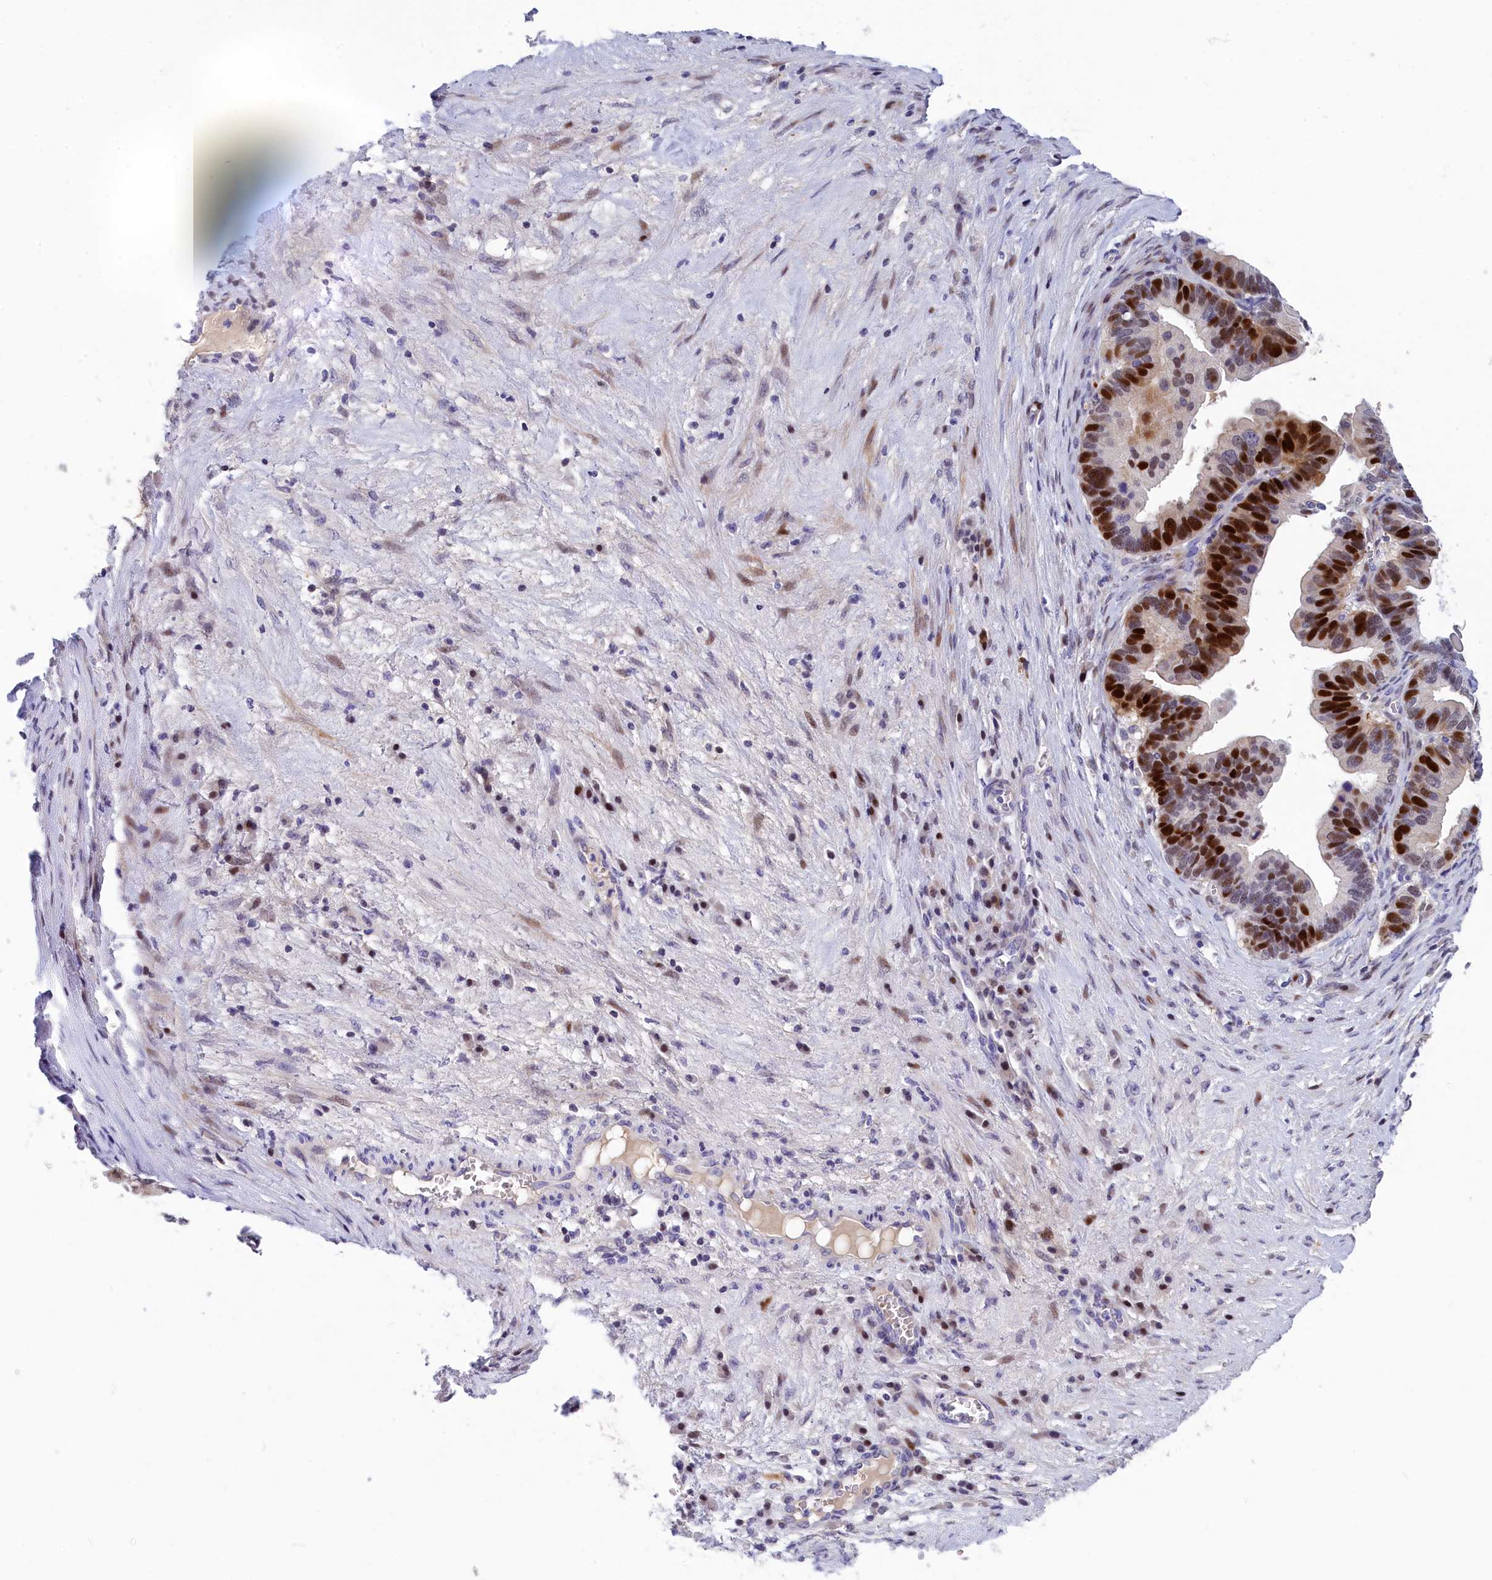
{"staining": {"intensity": "strong", "quantity": ">75%", "location": "nuclear"}, "tissue": "ovarian cancer", "cell_type": "Tumor cells", "image_type": "cancer", "snomed": [{"axis": "morphology", "description": "Cystadenocarcinoma, serous, NOS"}, {"axis": "topography", "description": "Ovary"}], "caption": "Protein staining displays strong nuclear staining in about >75% of tumor cells in serous cystadenocarcinoma (ovarian).", "gene": "NKPD1", "patient": {"sex": "female", "age": 56}}